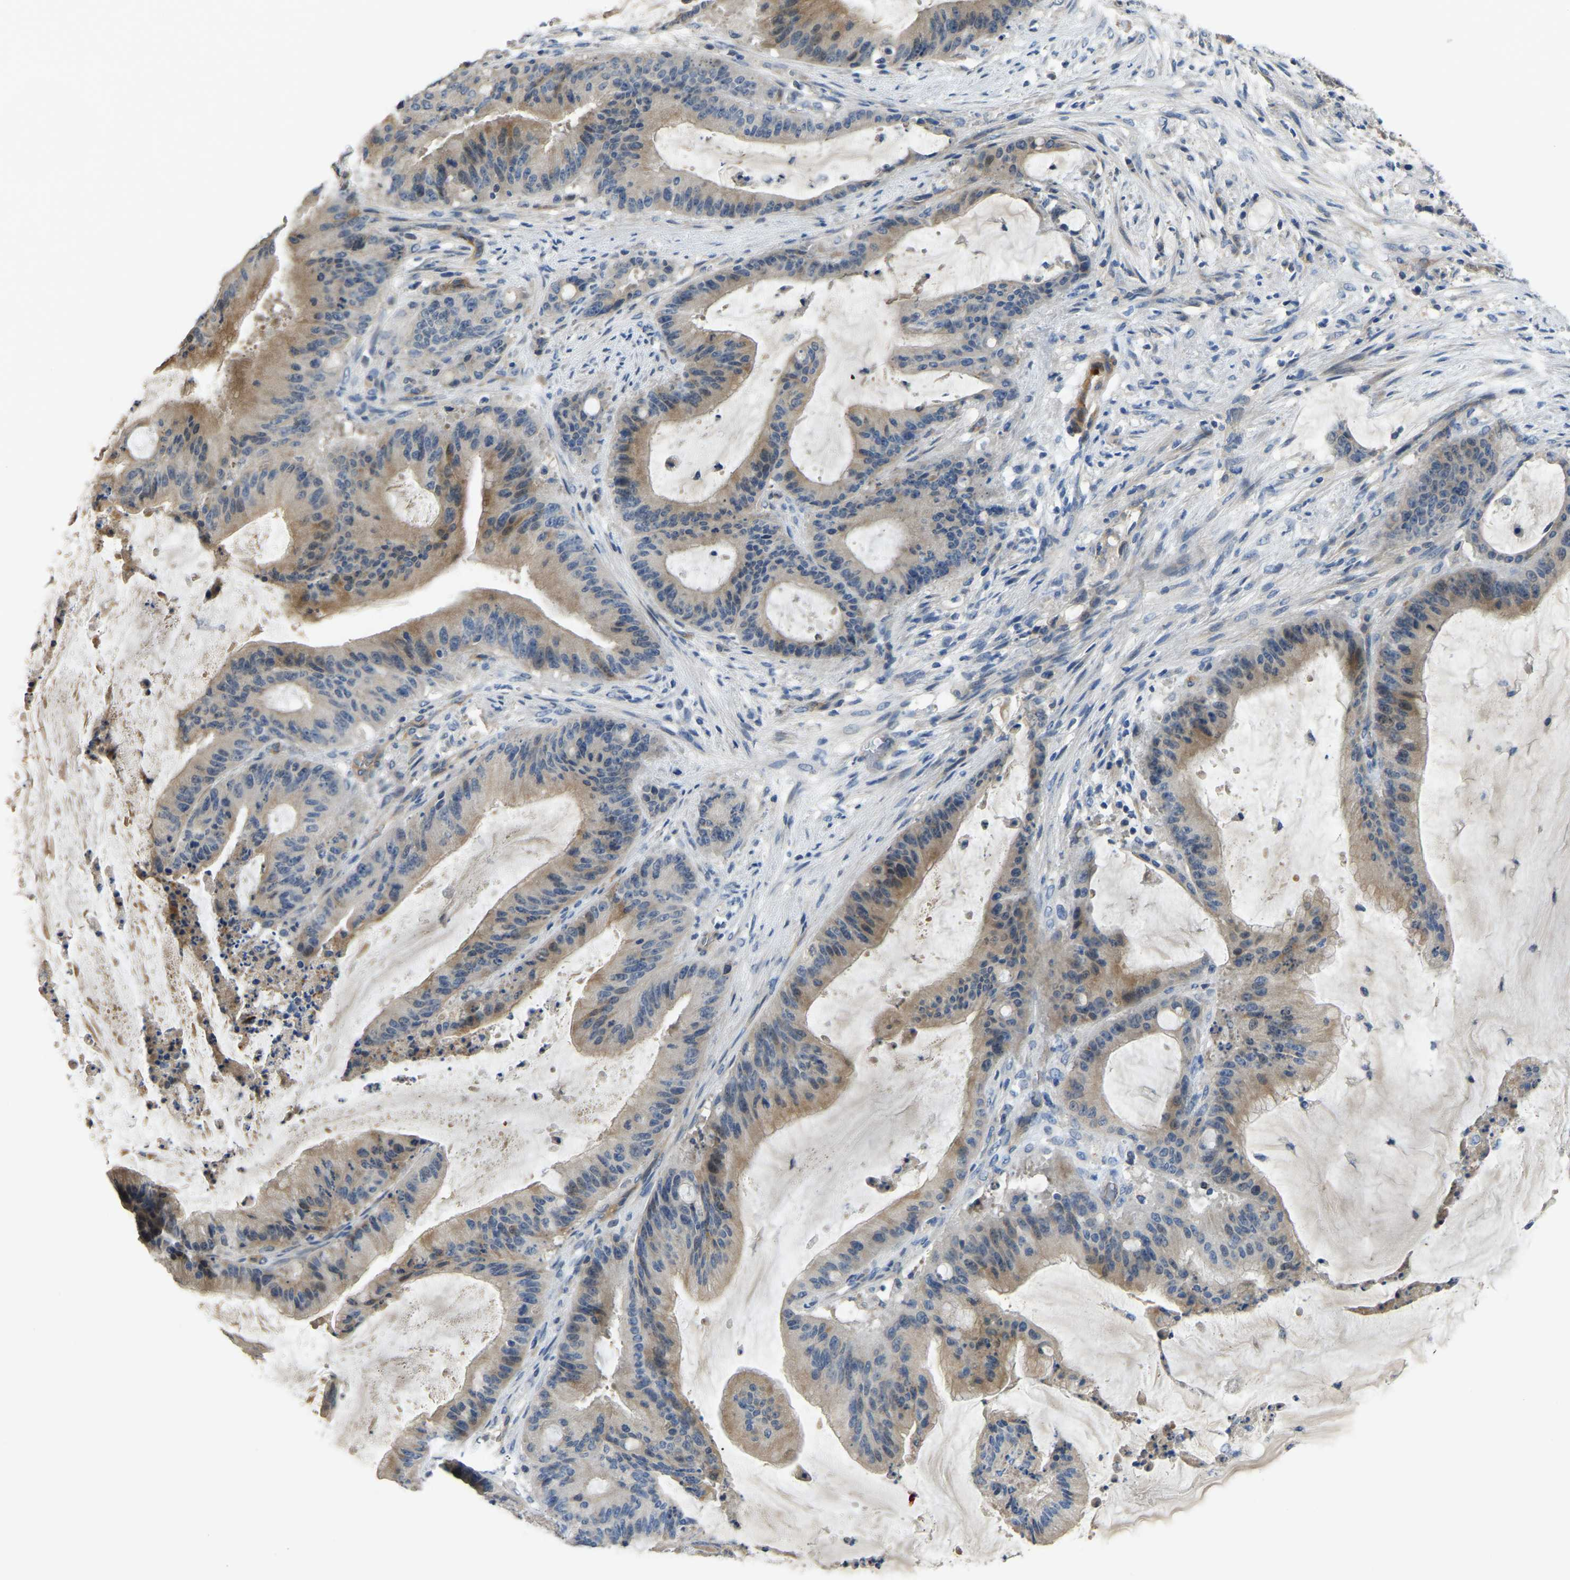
{"staining": {"intensity": "weak", "quantity": ">75%", "location": "cytoplasmic/membranous"}, "tissue": "liver cancer", "cell_type": "Tumor cells", "image_type": "cancer", "snomed": [{"axis": "morphology", "description": "Normal tissue, NOS"}, {"axis": "morphology", "description": "Cholangiocarcinoma"}, {"axis": "topography", "description": "Liver"}, {"axis": "topography", "description": "Peripheral nerve tissue"}], "caption": "Cholangiocarcinoma (liver) tissue shows weak cytoplasmic/membranous positivity in approximately >75% of tumor cells, visualized by immunohistochemistry.", "gene": "HIGD2B", "patient": {"sex": "female", "age": 73}}